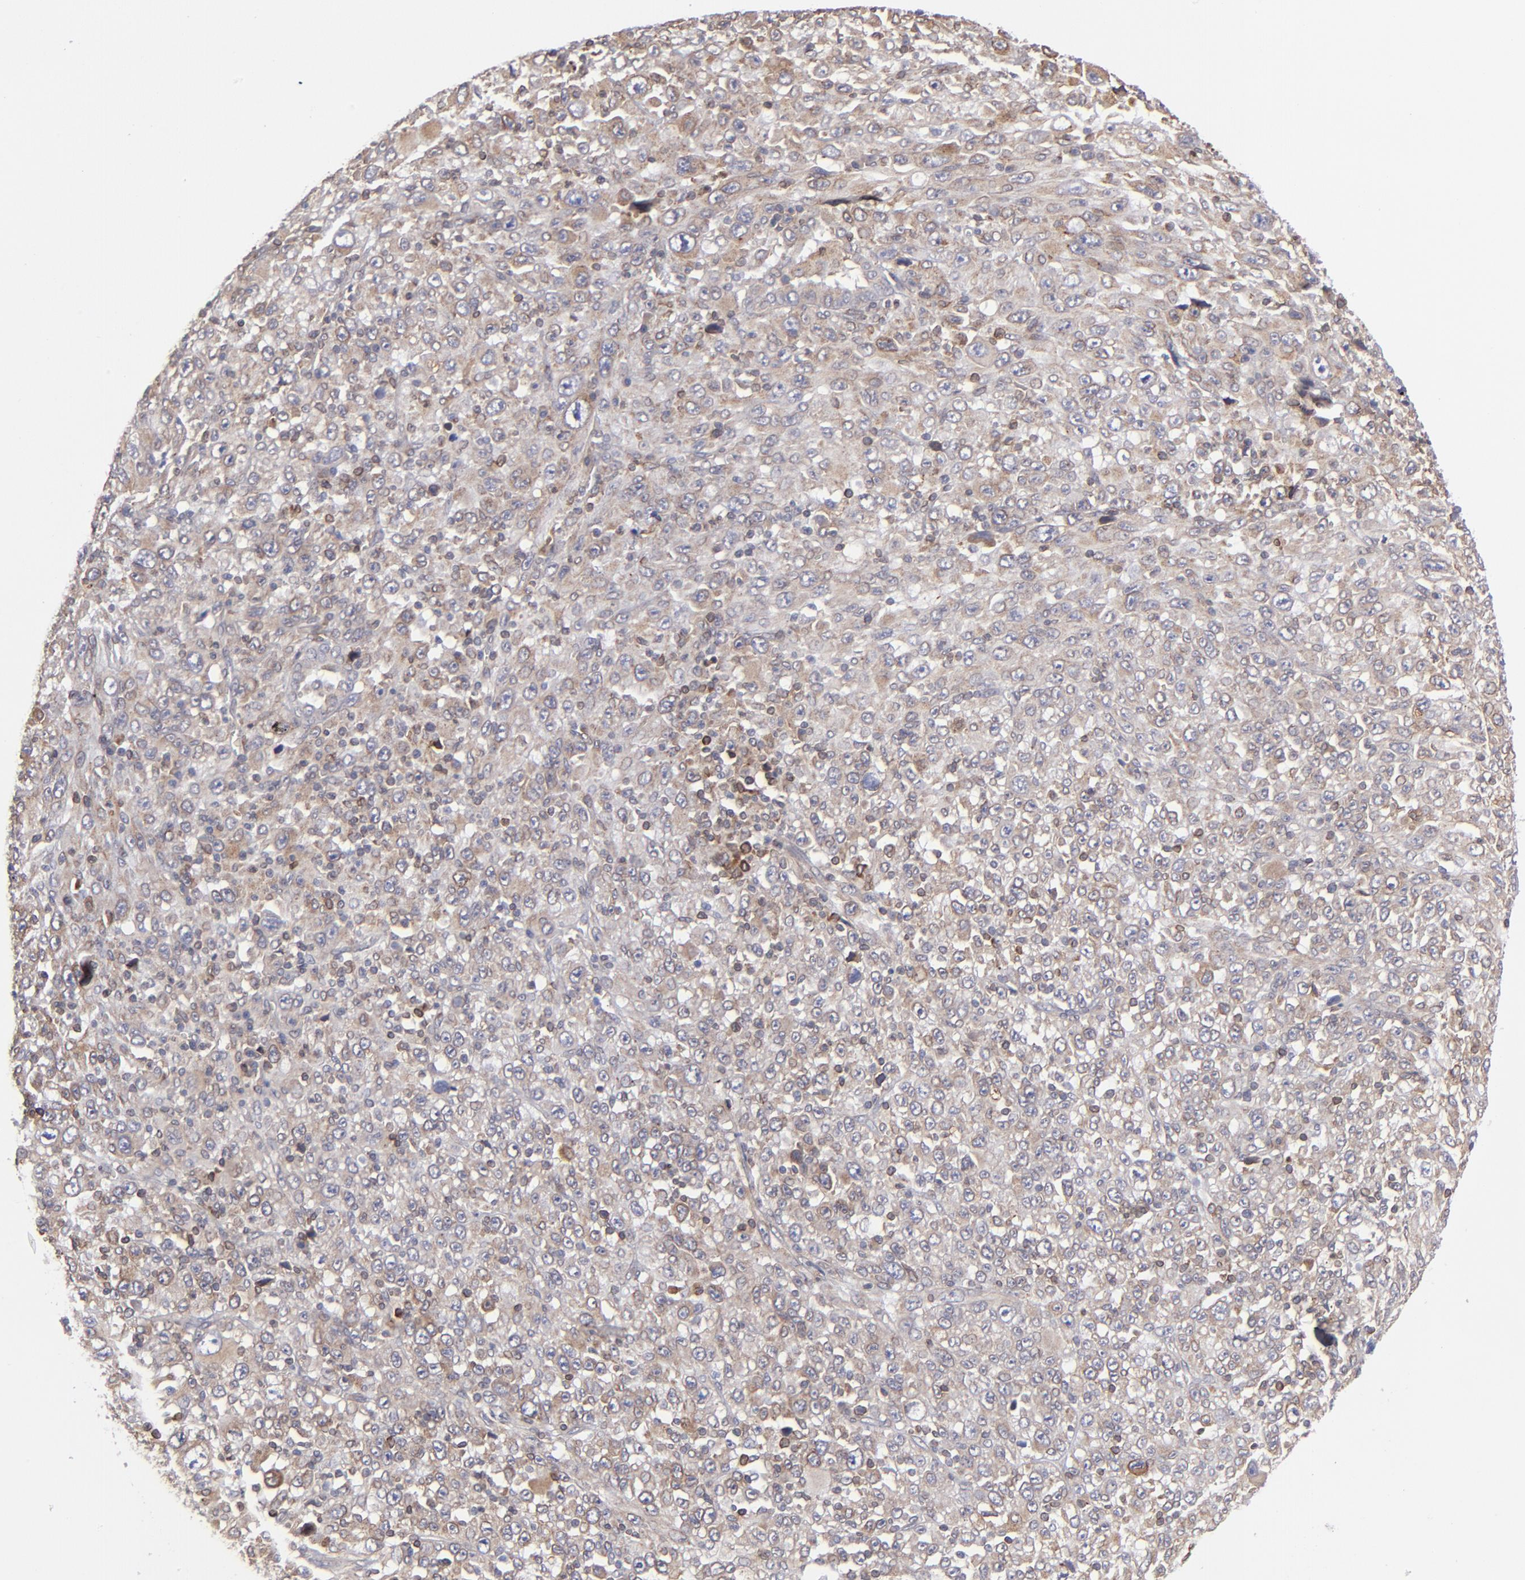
{"staining": {"intensity": "moderate", "quantity": ">75%", "location": "cytoplasmic/membranous"}, "tissue": "melanoma", "cell_type": "Tumor cells", "image_type": "cancer", "snomed": [{"axis": "morphology", "description": "Malignant melanoma, Metastatic site"}, {"axis": "topography", "description": "Skin"}], "caption": "Moderate cytoplasmic/membranous expression for a protein is appreciated in approximately >75% of tumor cells of melanoma using immunohistochemistry.", "gene": "TMX1", "patient": {"sex": "female", "age": 56}}